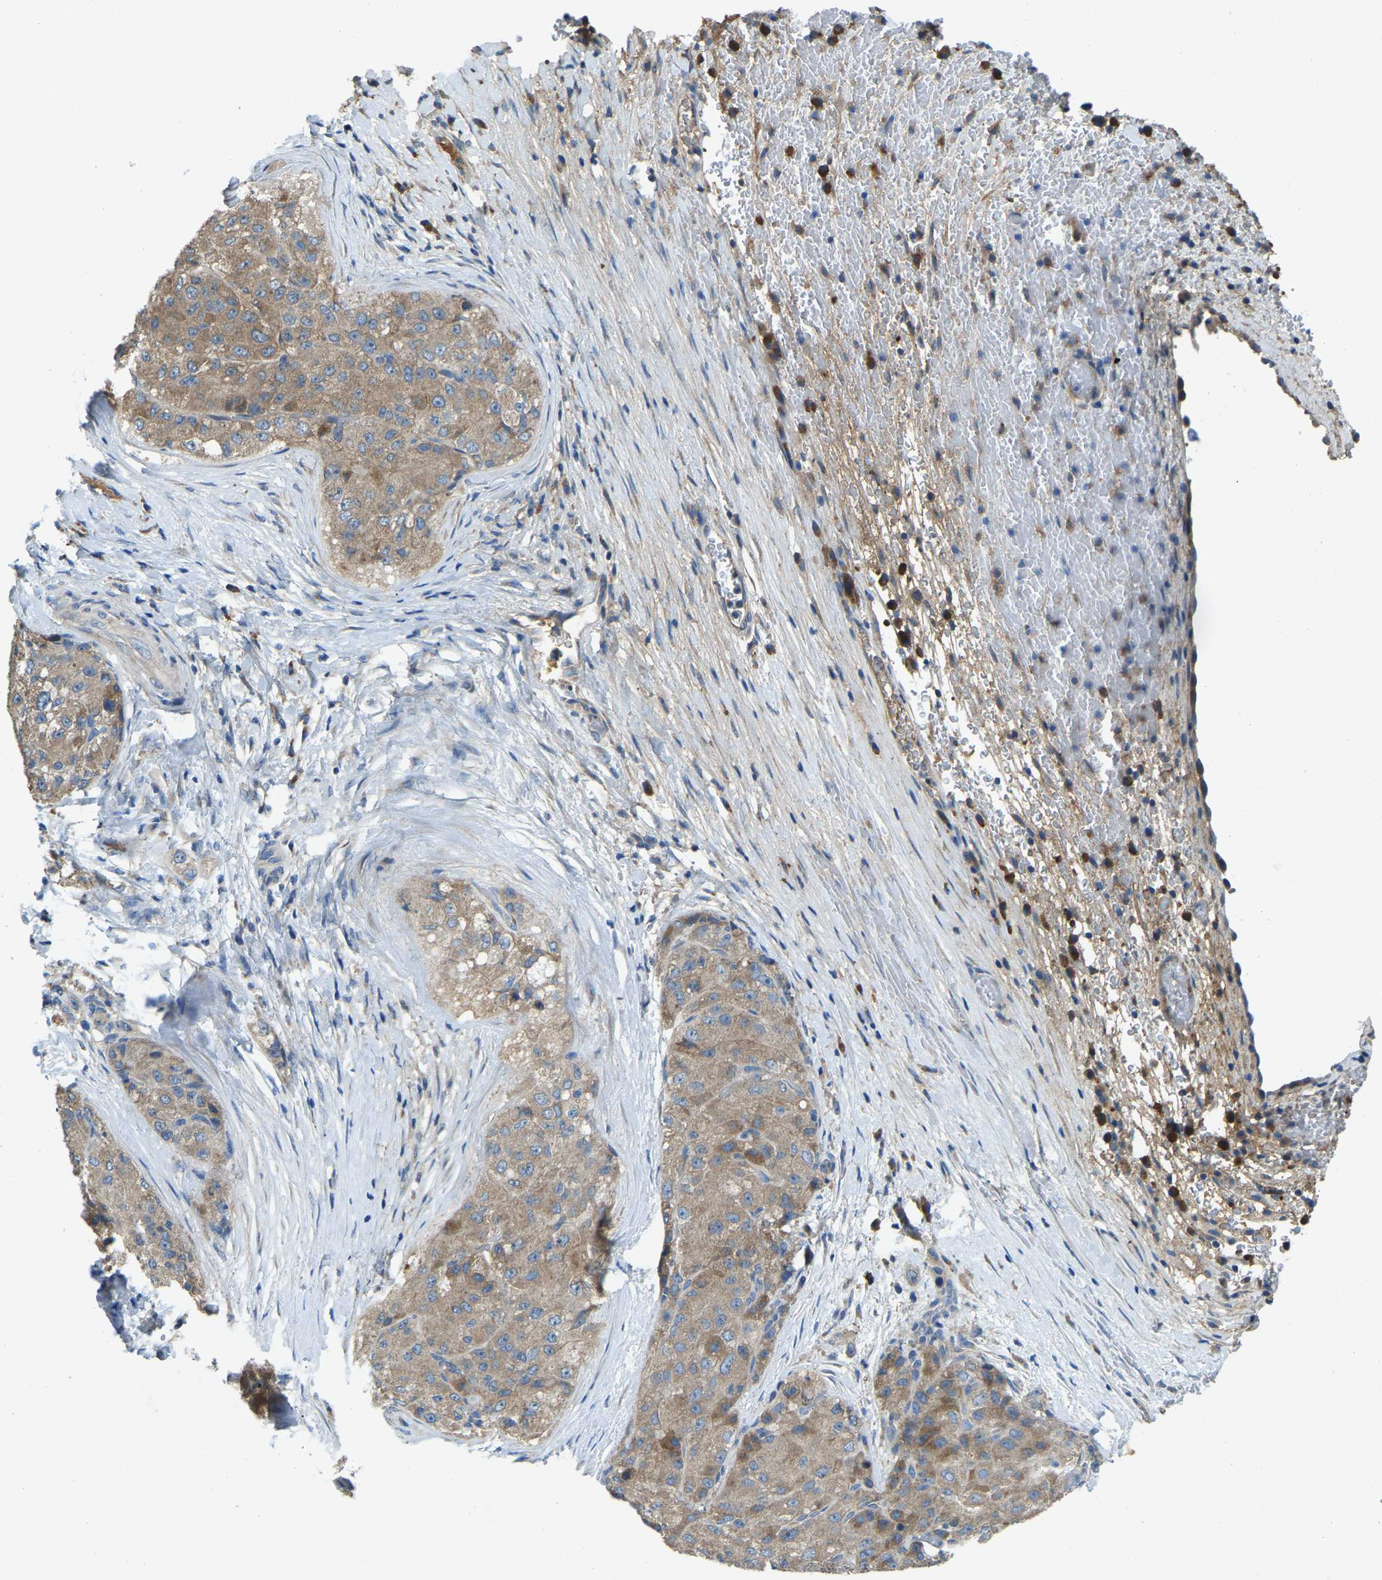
{"staining": {"intensity": "weak", "quantity": ">75%", "location": "cytoplasmic/membranous"}, "tissue": "liver cancer", "cell_type": "Tumor cells", "image_type": "cancer", "snomed": [{"axis": "morphology", "description": "Carcinoma, Hepatocellular, NOS"}, {"axis": "topography", "description": "Liver"}], "caption": "Brown immunohistochemical staining in human liver cancer (hepatocellular carcinoma) exhibits weak cytoplasmic/membranous staining in approximately >75% of tumor cells.", "gene": "ATP8B1", "patient": {"sex": "male", "age": 80}}